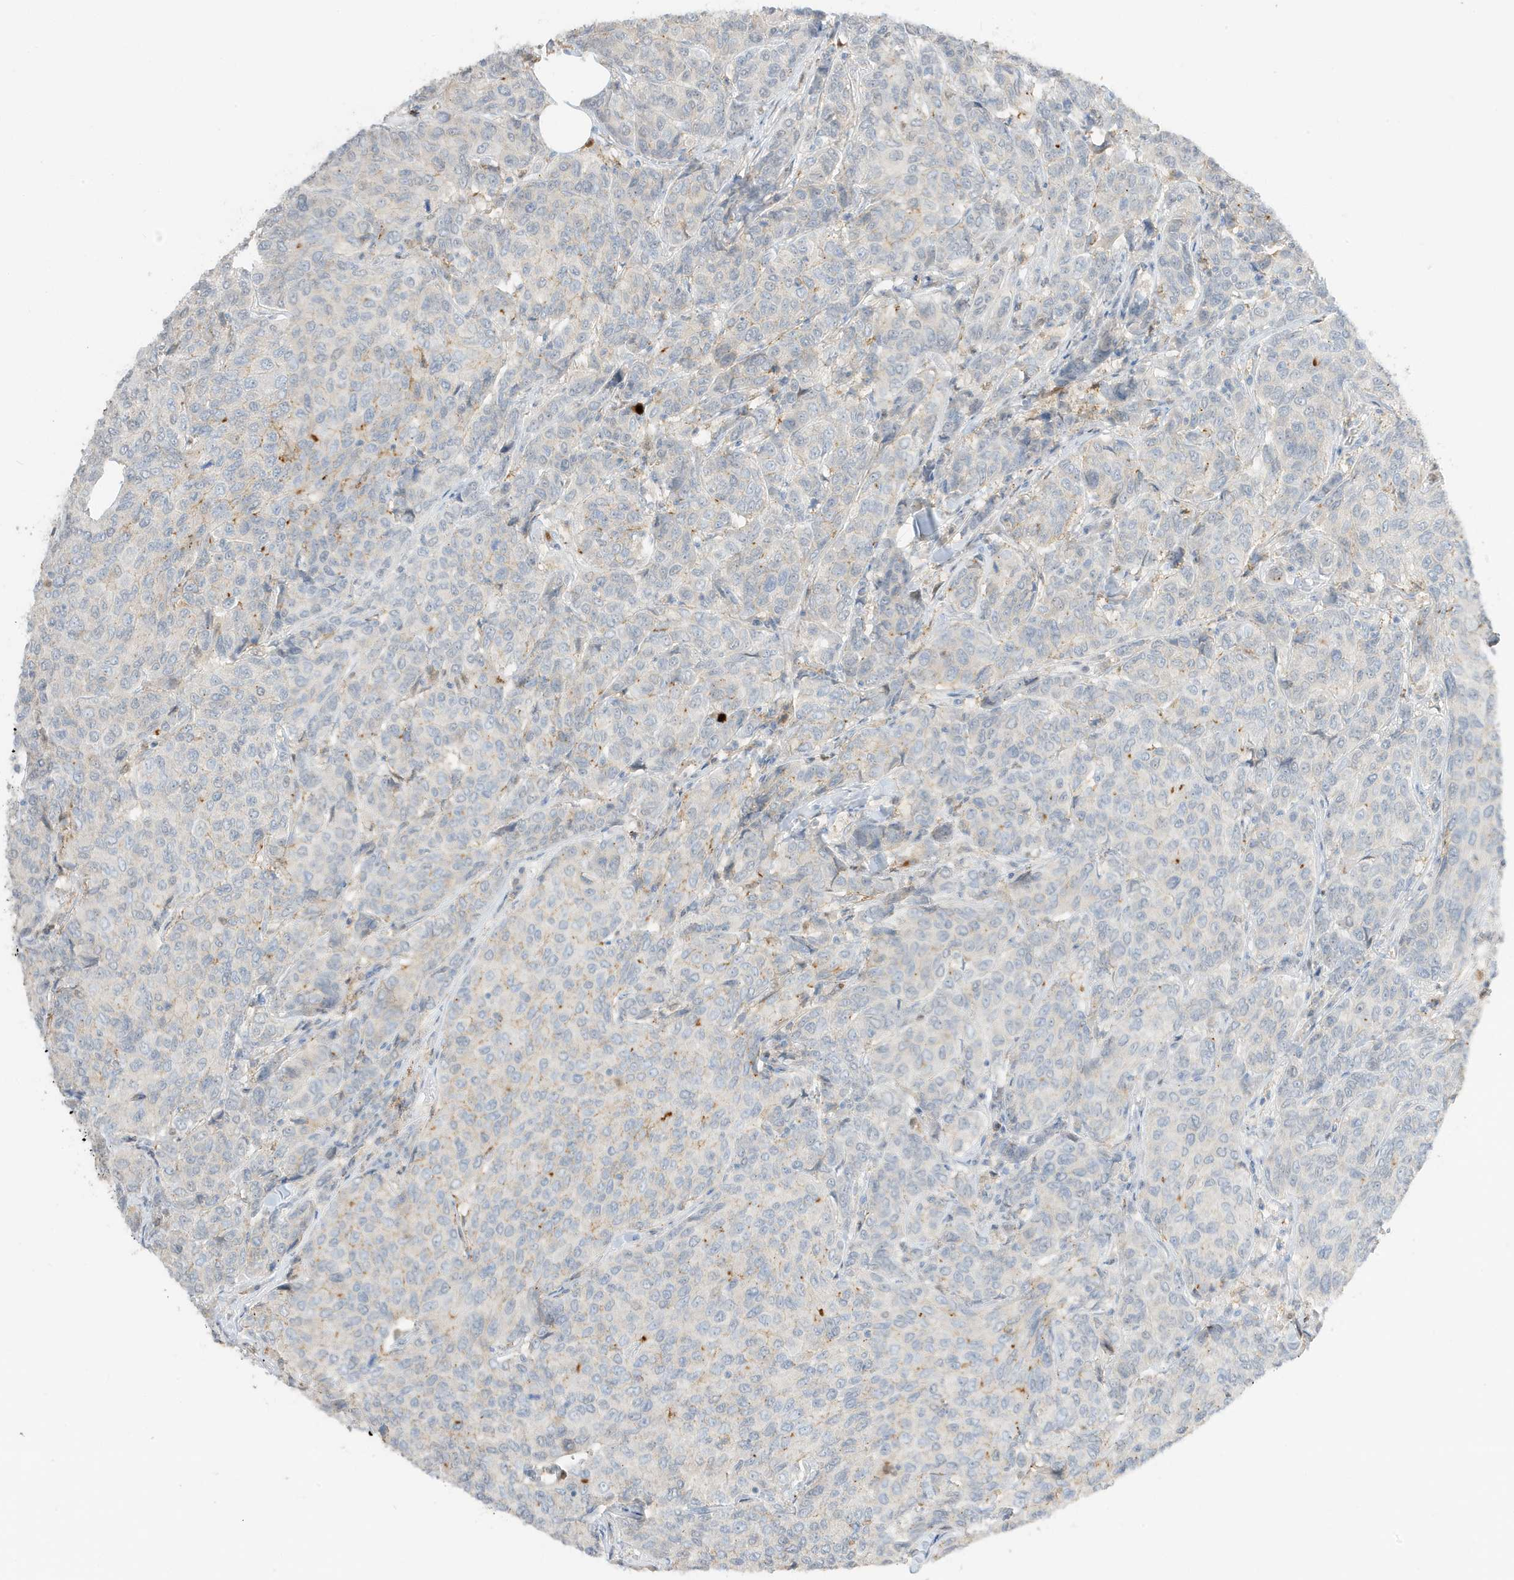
{"staining": {"intensity": "negative", "quantity": "none", "location": "none"}, "tissue": "breast cancer", "cell_type": "Tumor cells", "image_type": "cancer", "snomed": [{"axis": "morphology", "description": "Duct carcinoma"}, {"axis": "topography", "description": "Breast"}], "caption": "The micrograph reveals no significant positivity in tumor cells of breast infiltrating ductal carcinoma.", "gene": "GCA", "patient": {"sex": "female", "age": 55}}